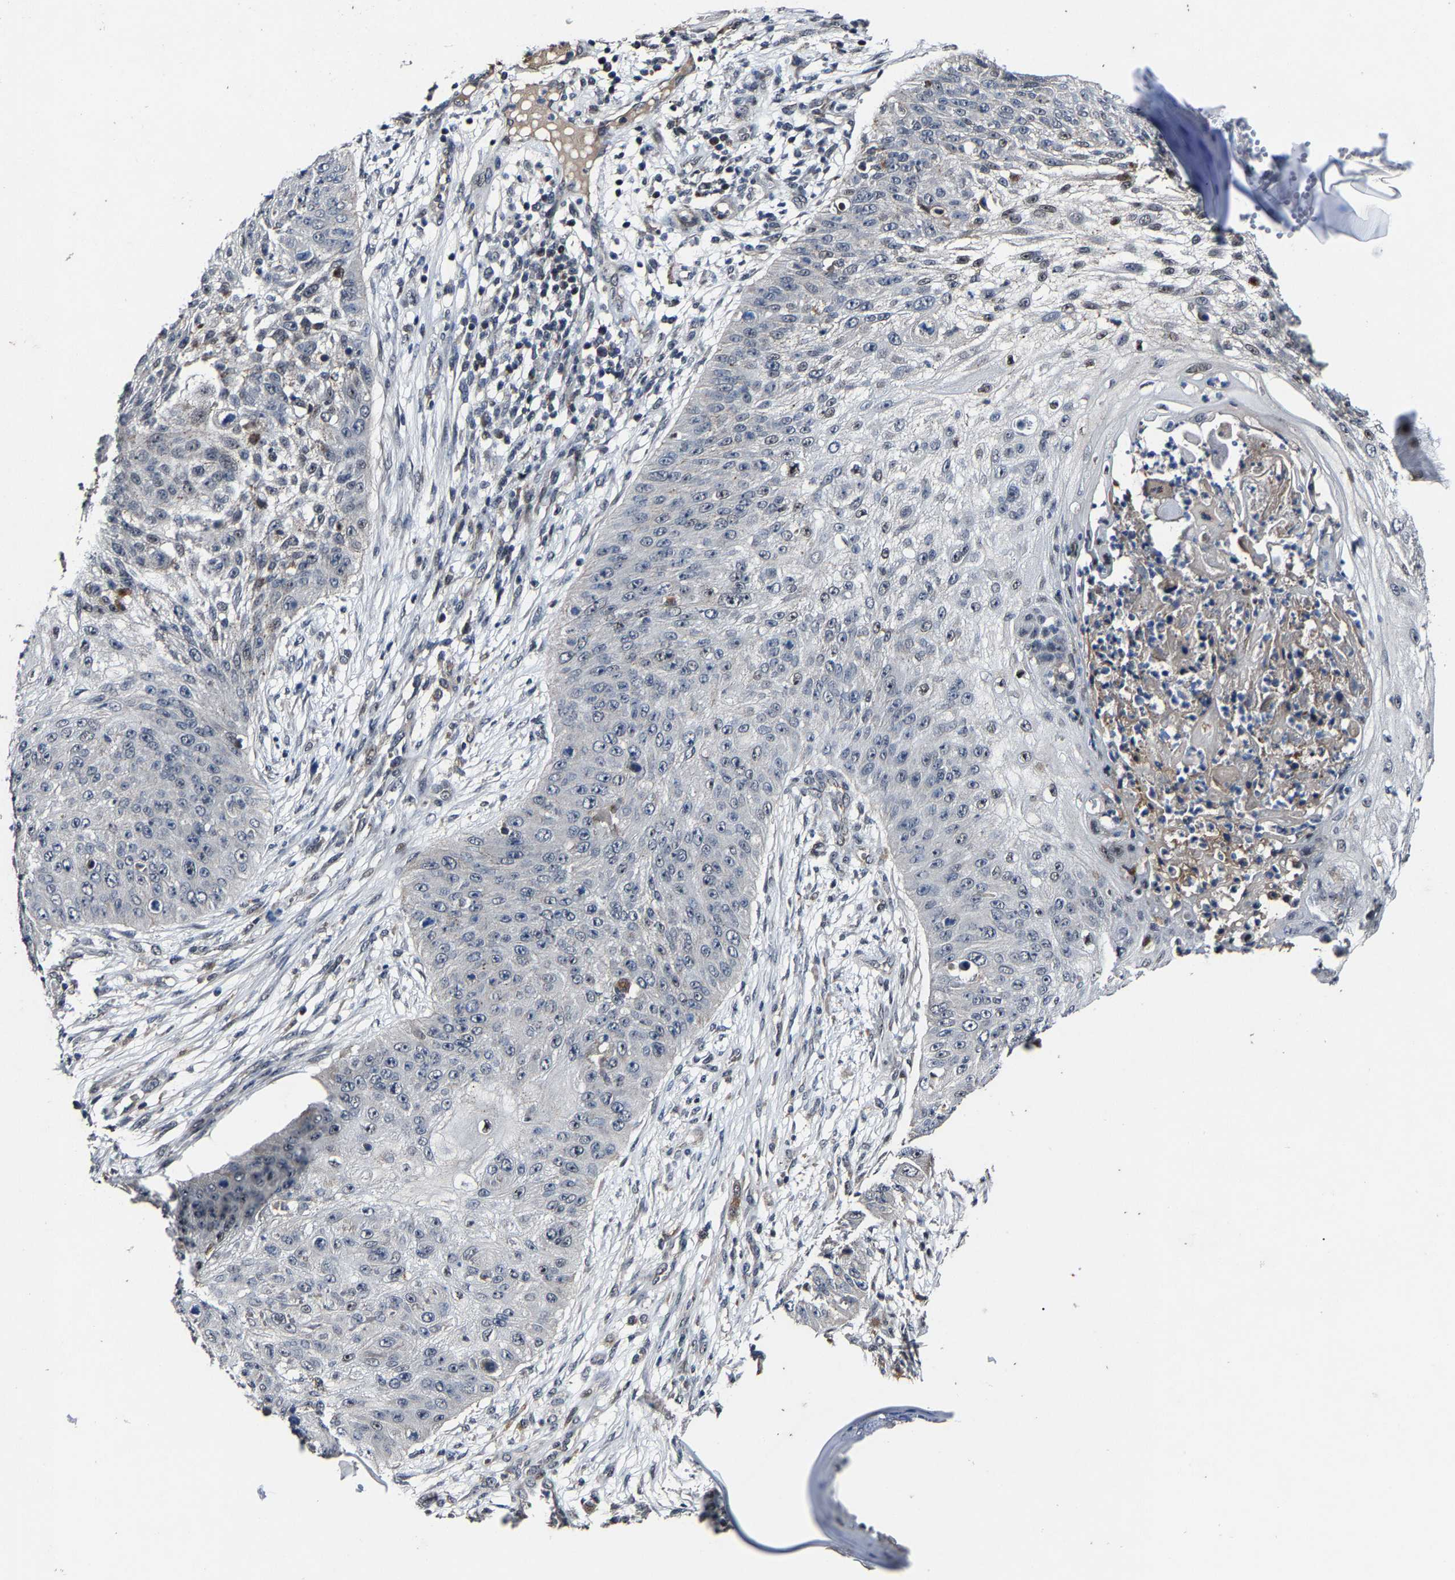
{"staining": {"intensity": "negative", "quantity": "none", "location": "none"}, "tissue": "skin cancer", "cell_type": "Tumor cells", "image_type": "cancer", "snomed": [{"axis": "morphology", "description": "Squamous cell carcinoma, NOS"}, {"axis": "topography", "description": "Skin"}], "caption": "This photomicrograph is of skin cancer stained with IHC to label a protein in brown with the nuclei are counter-stained blue. There is no expression in tumor cells.", "gene": "LSM8", "patient": {"sex": "female", "age": 80}}